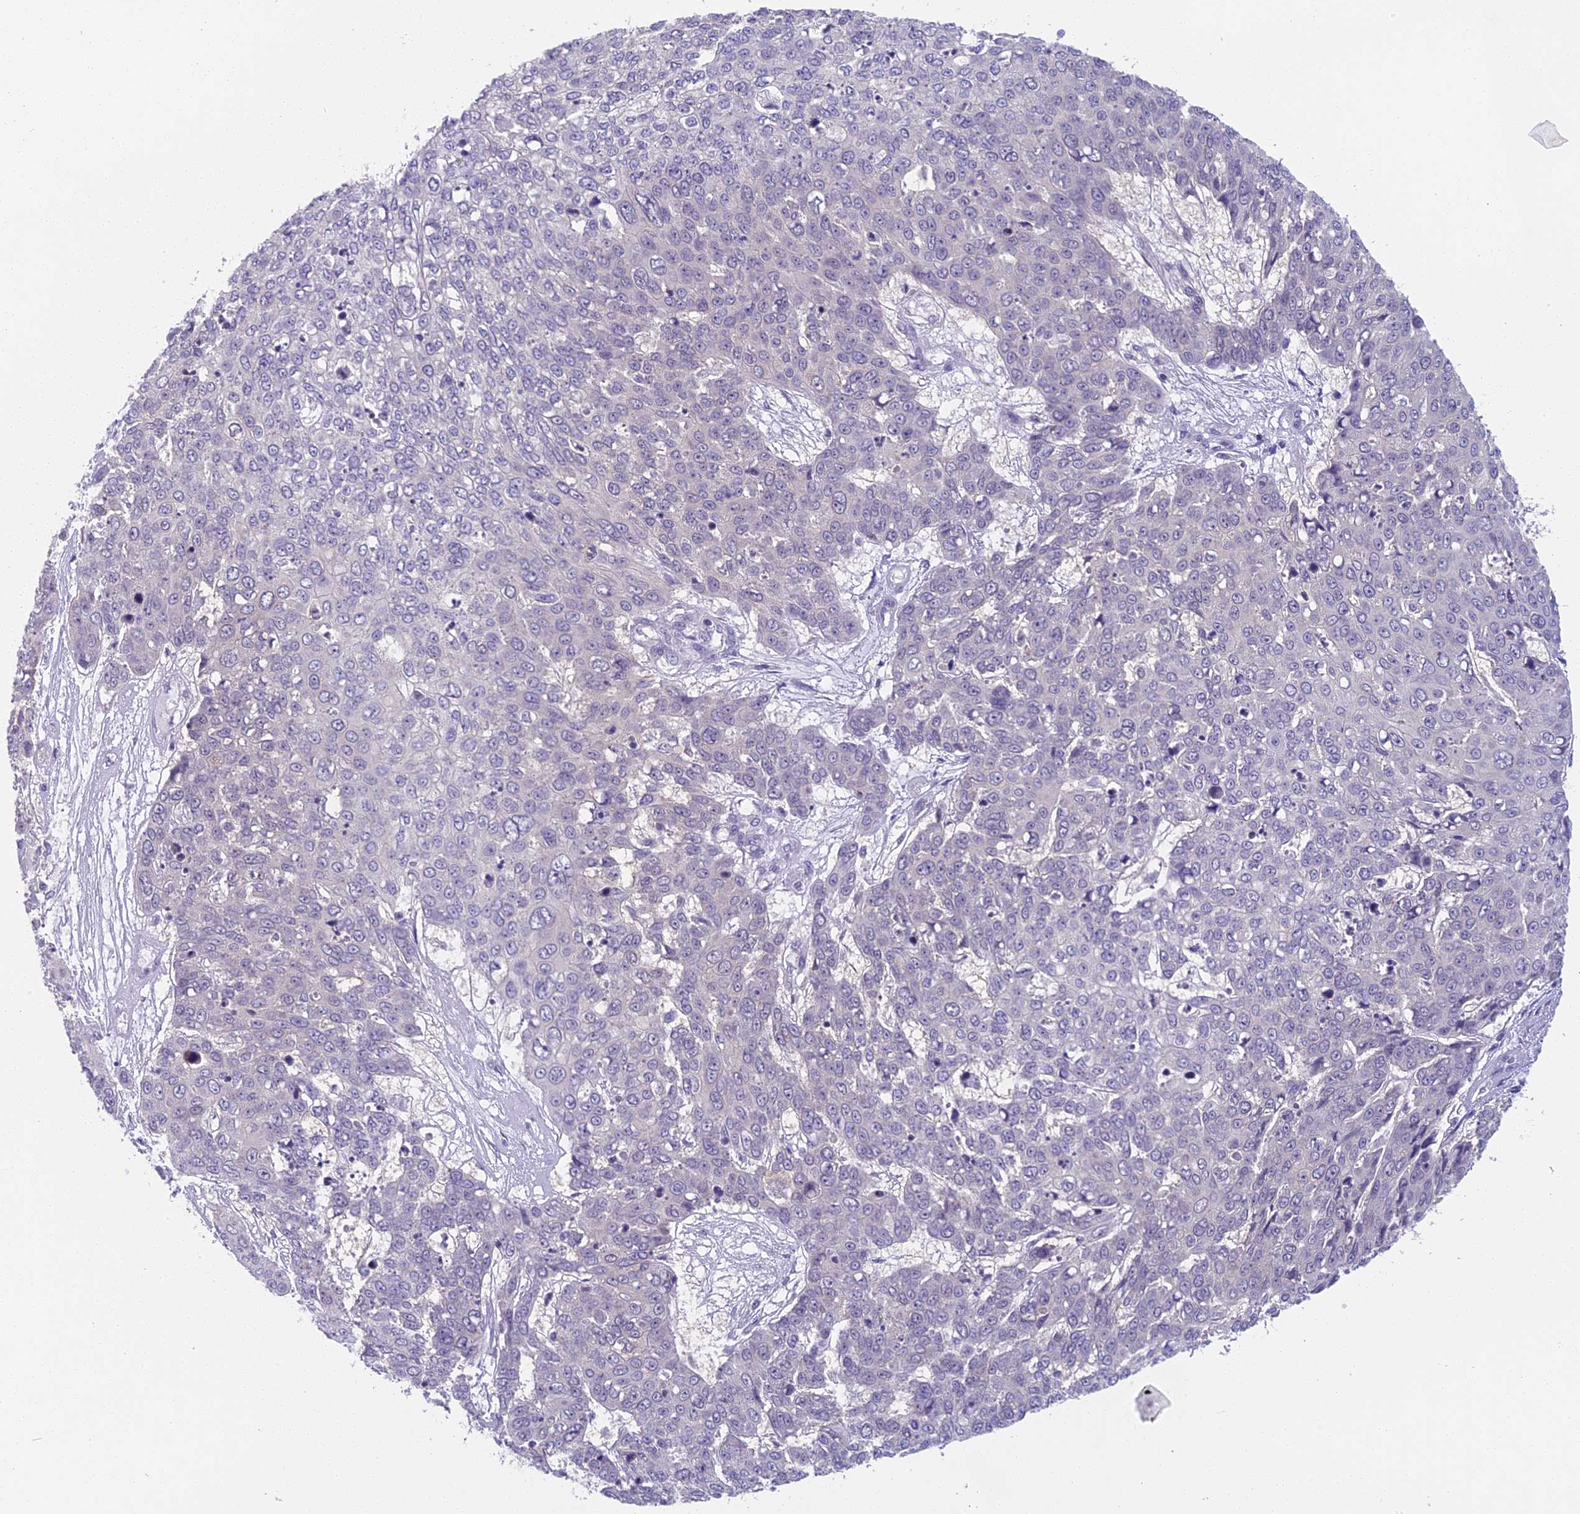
{"staining": {"intensity": "negative", "quantity": "none", "location": "none"}, "tissue": "skin cancer", "cell_type": "Tumor cells", "image_type": "cancer", "snomed": [{"axis": "morphology", "description": "Squamous cell carcinoma, NOS"}, {"axis": "topography", "description": "Skin"}], "caption": "Tumor cells are negative for brown protein staining in skin cancer.", "gene": "ARHGEF37", "patient": {"sex": "male", "age": 71}}